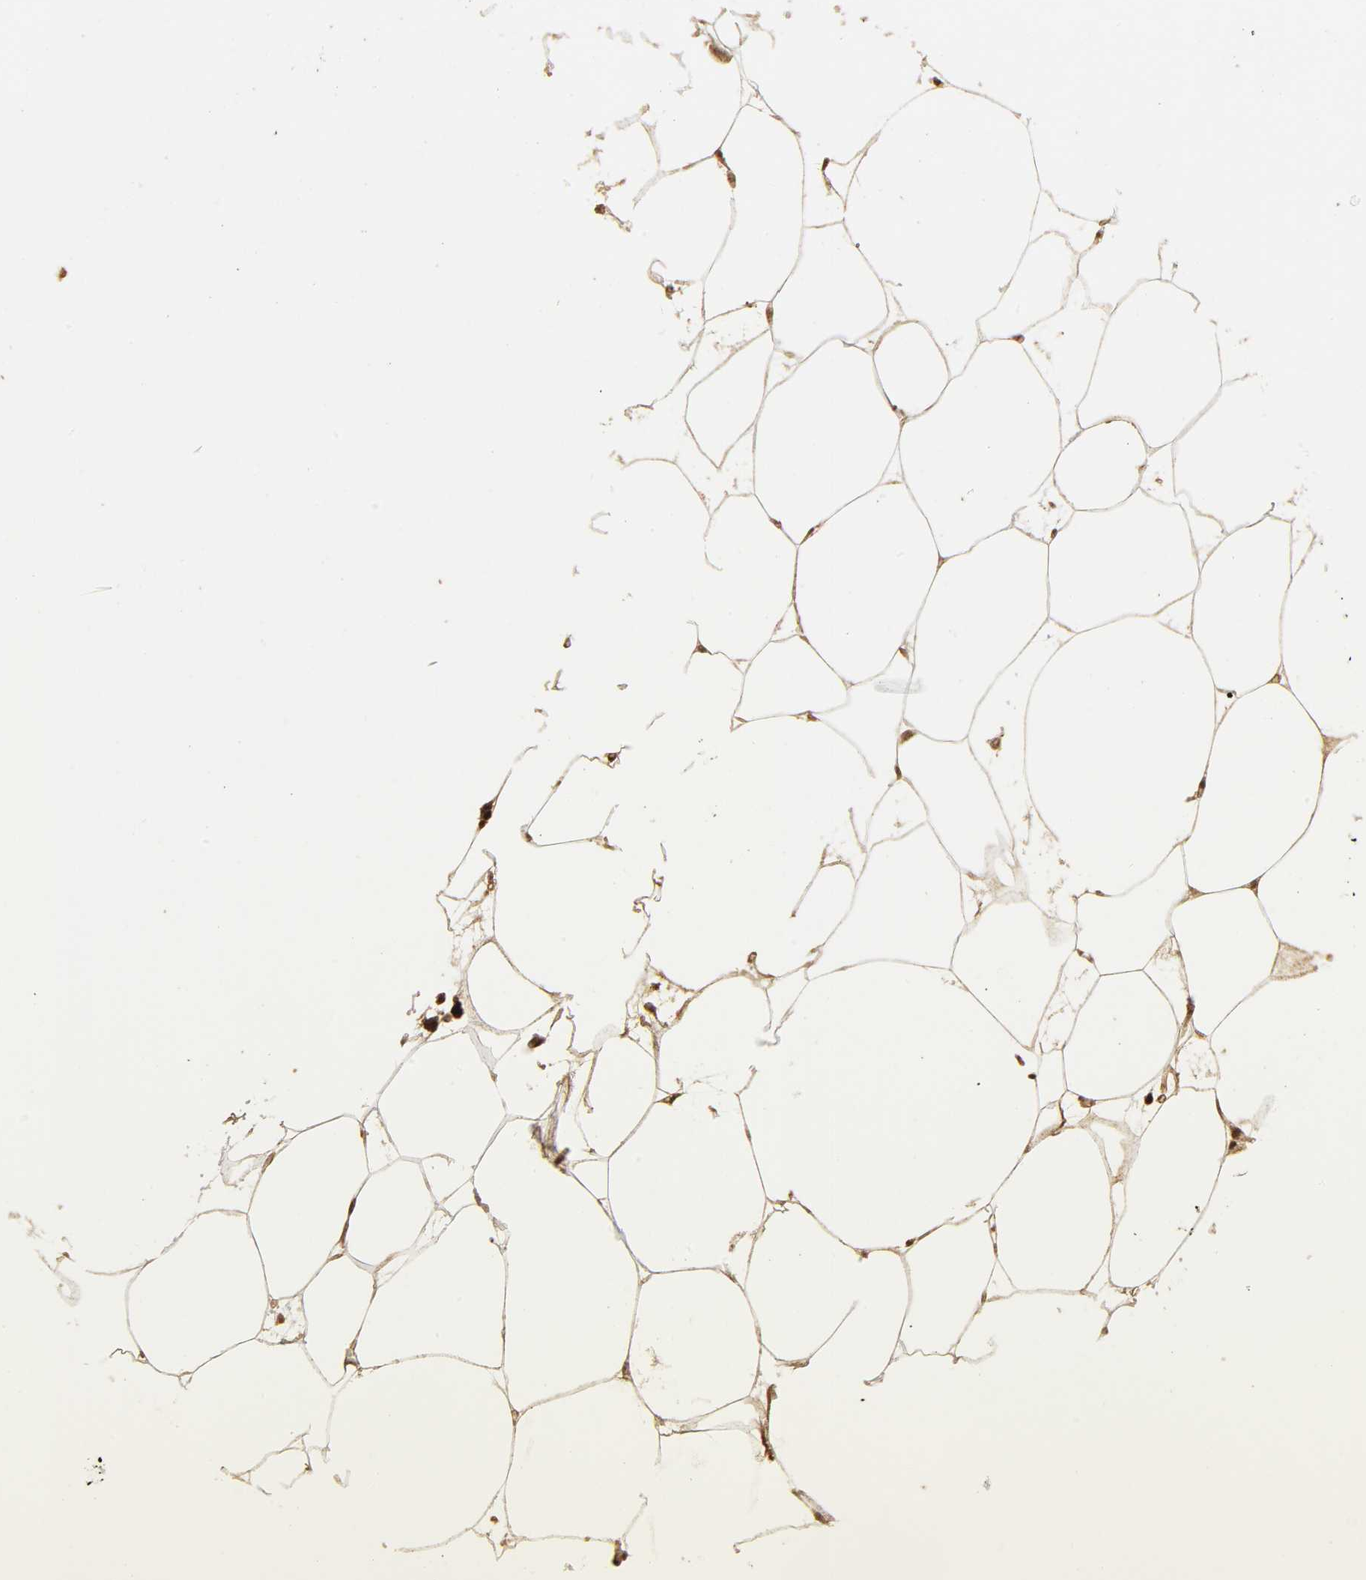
{"staining": {"intensity": "strong", "quantity": ">75%", "location": "cytoplasmic/membranous,nuclear"}, "tissue": "adipose tissue", "cell_type": "Adipocytes", "image_type": "normal", "snomed": [{"axis": "morphology", "description": "Normal tissue, NOS"}, {"axis": "morphology", "description": "Duct carcinoma"}, {"axis": "topography", "description": "Breast"}, {"axis": "topography", "description": "Adipose tissue"}], "caption": "This is an image of IHC staining of unremarkable adipose tissue, which shows strong expression in the cytoplasmic/membranous,nuclear of adipocytes.", "gene": "CHUK", "patient": {"sex": "female", "age": 37}}